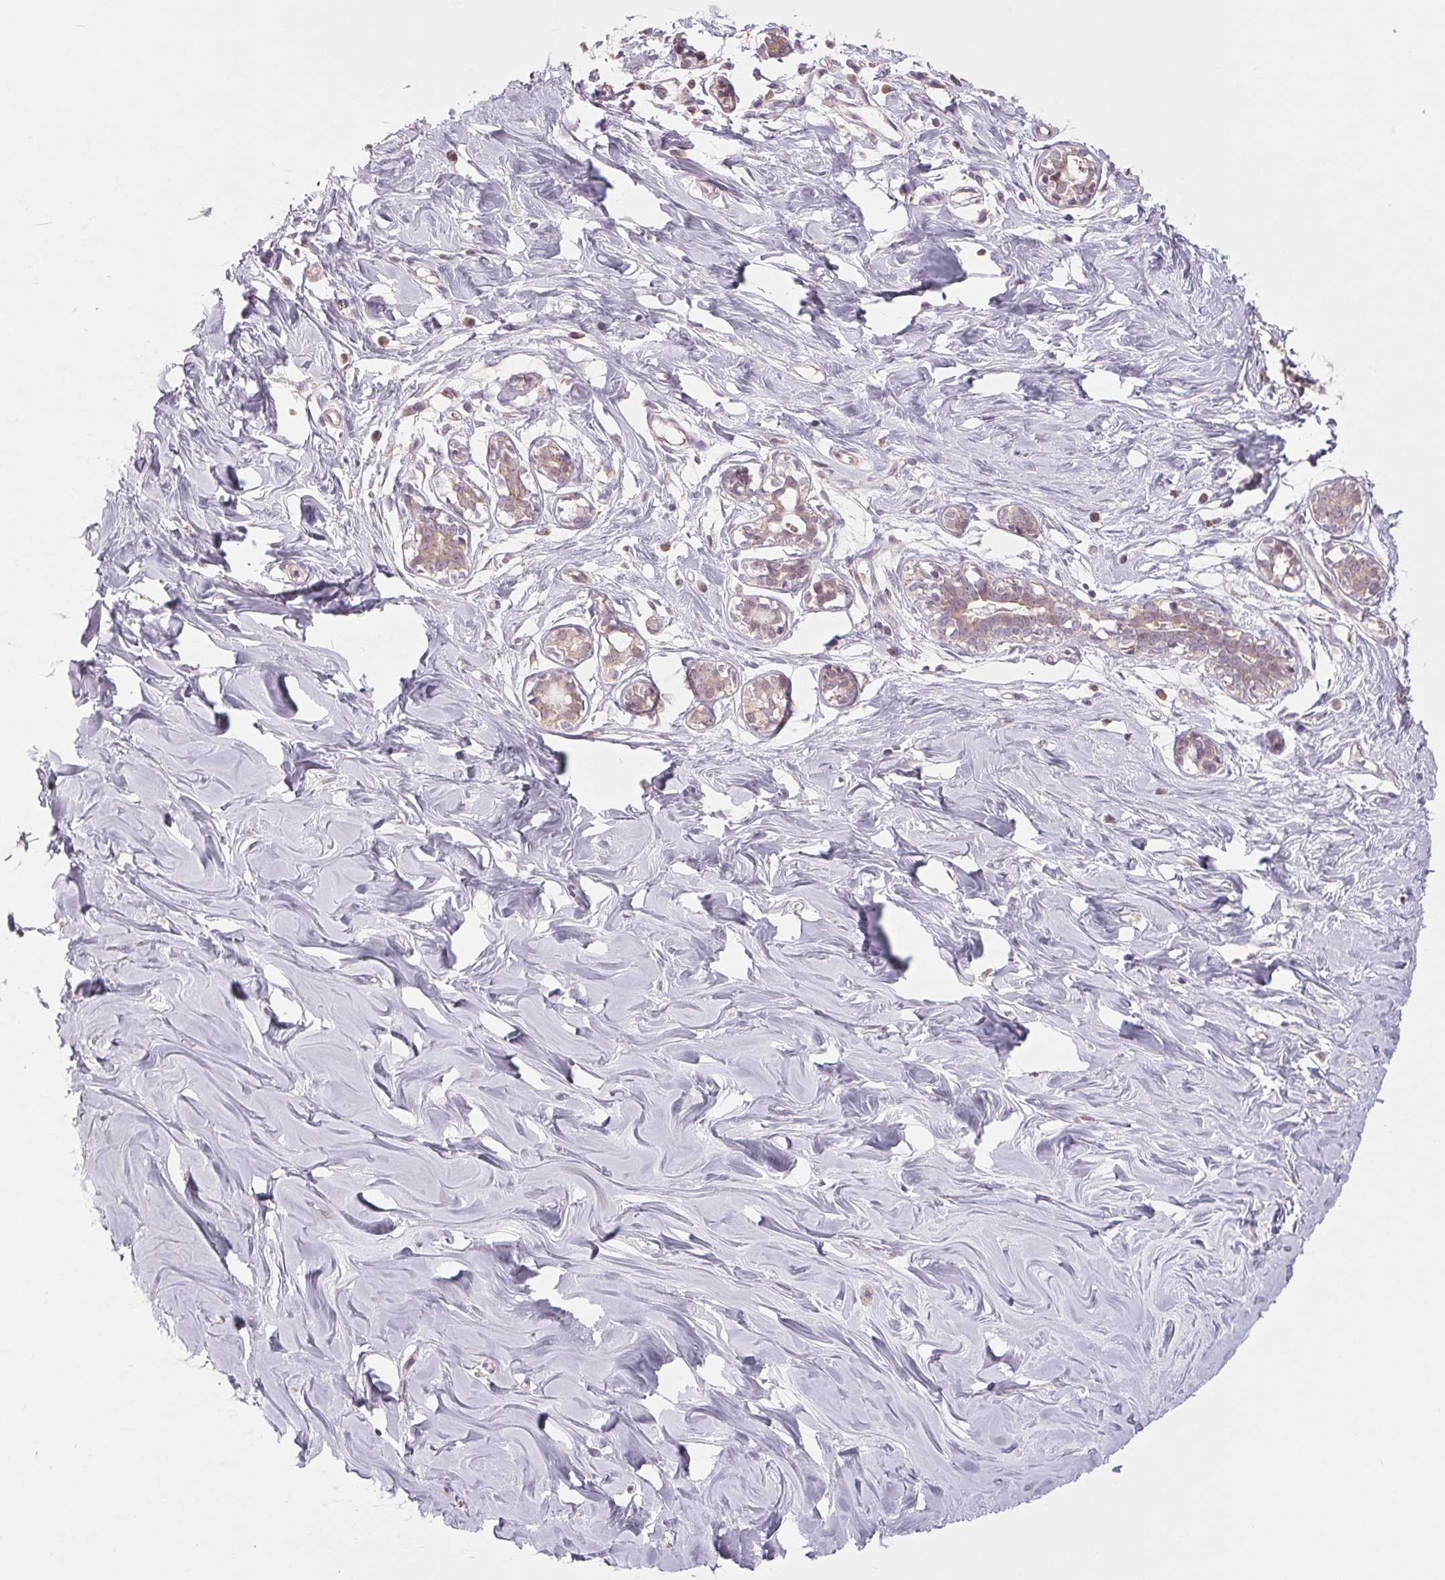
{"staining": {"intensity": "negative", "quantity": "none", "location": "none"}, "tissue": "breast", "cell_type": "Adipocytes", "image_type": "normal", "snomed": [{"axis": "morphology", "description": "Normal tissue, NOS"}, {"axis": "topography", "description": "Breast"}], "caption": "IHC of unremarkable breast reveals no expression in adipocytes.", "gene": "MAP3K5", "patient": {"sex": "female", "age": 27}}